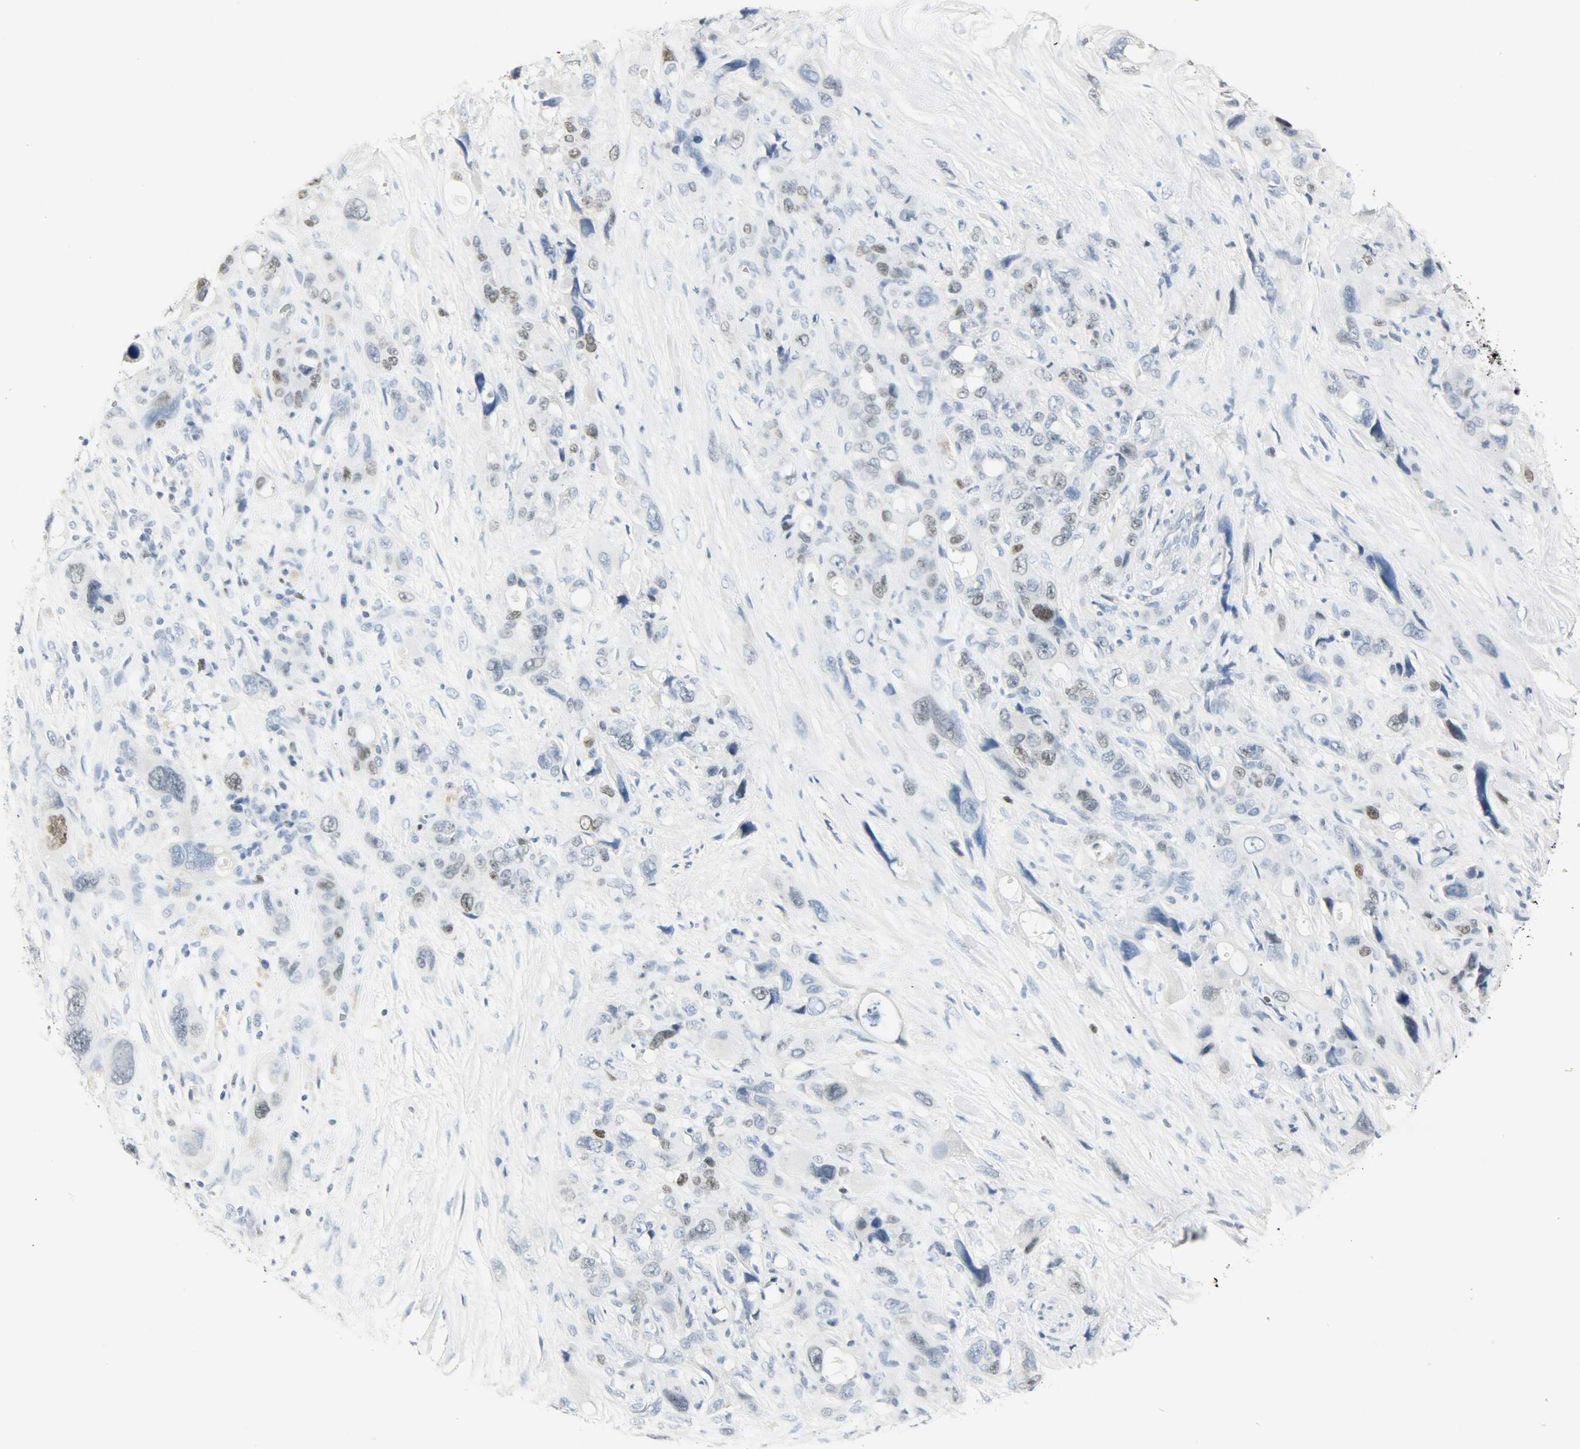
{"staining": {"intensity": "negative", "quantity": "none", "location": "none"}, "tissue": "pancreatic cancer", "cell_type": "Tumor cells", "image_type": "cancer", "snomed": [{"axis": "morphology", "description": "Adenocarcinoma, NOS"}, {"axis": "topography", "description": "Pancreas"}], "caption": "The micrograph shows no staining of tumor cells in adenocarcinoma (pancreatic).", "gene": "HELLS", "patient": {"sex": "male", "age": 46}}